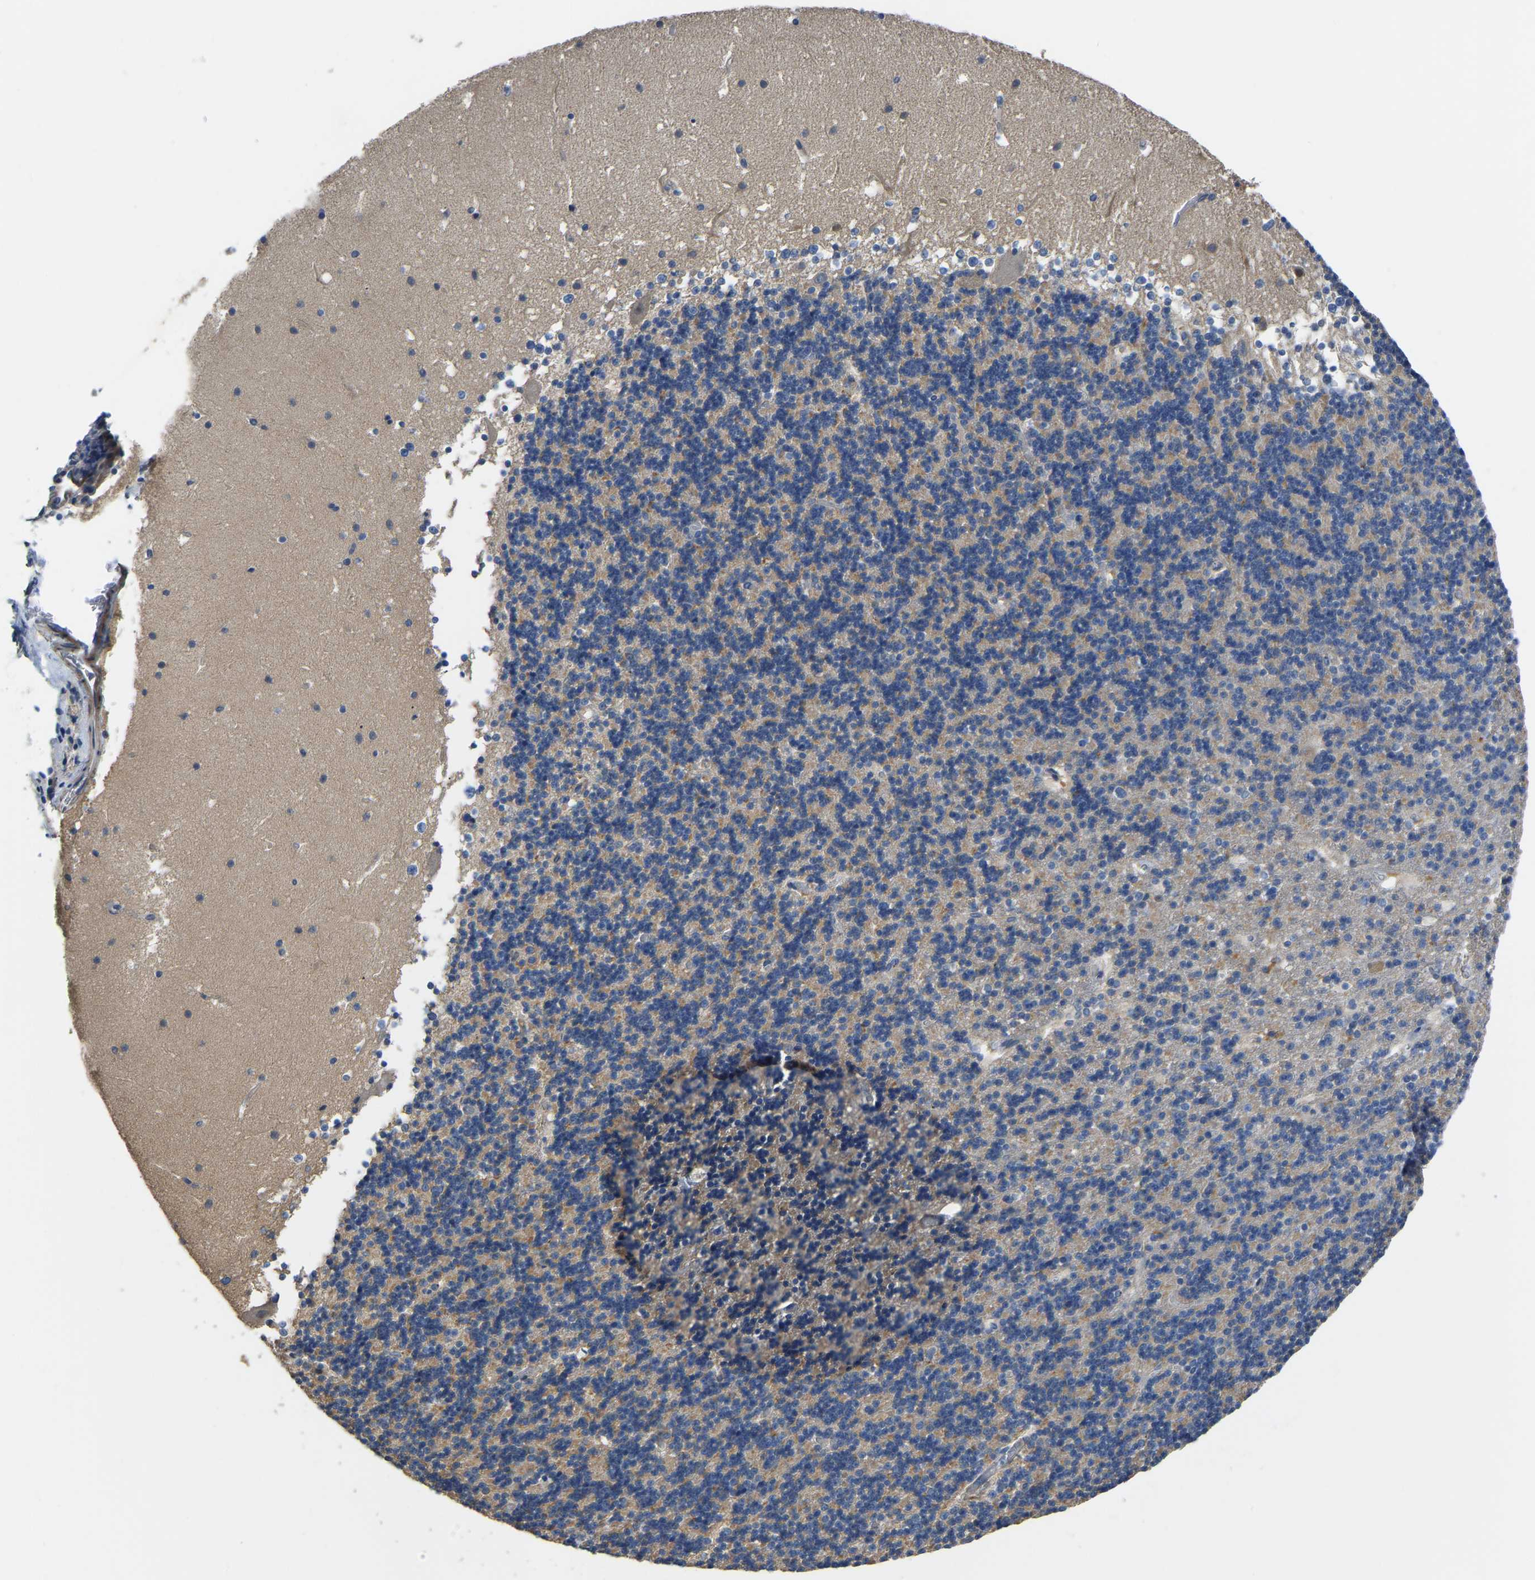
{"staining": {"intensity": "moderate", "quantity": "<25%", "location": "cytoplasmic/membranous"}, "tissue": "cerebellum", "cell_type": "Cells in granular layer", "image_type": "normal", "snomed": [{"axis": "morphology", "description": "Normal tissue, NOS"}, {"axis": "topography", "description": "Cerebellum"}], "caption": "IHC (DAB) staining of unremarkable human cerebellum exhibits moderate cytoplasmic/membranous protein expression in about <25% of cells in granular layer. (DAB (3,3'-diaminobenzidine) = brown stain, brightfield microscopy at high magnification).", "gene": "HIGD2B", "patient": {"sex": "male", "age": 45}}